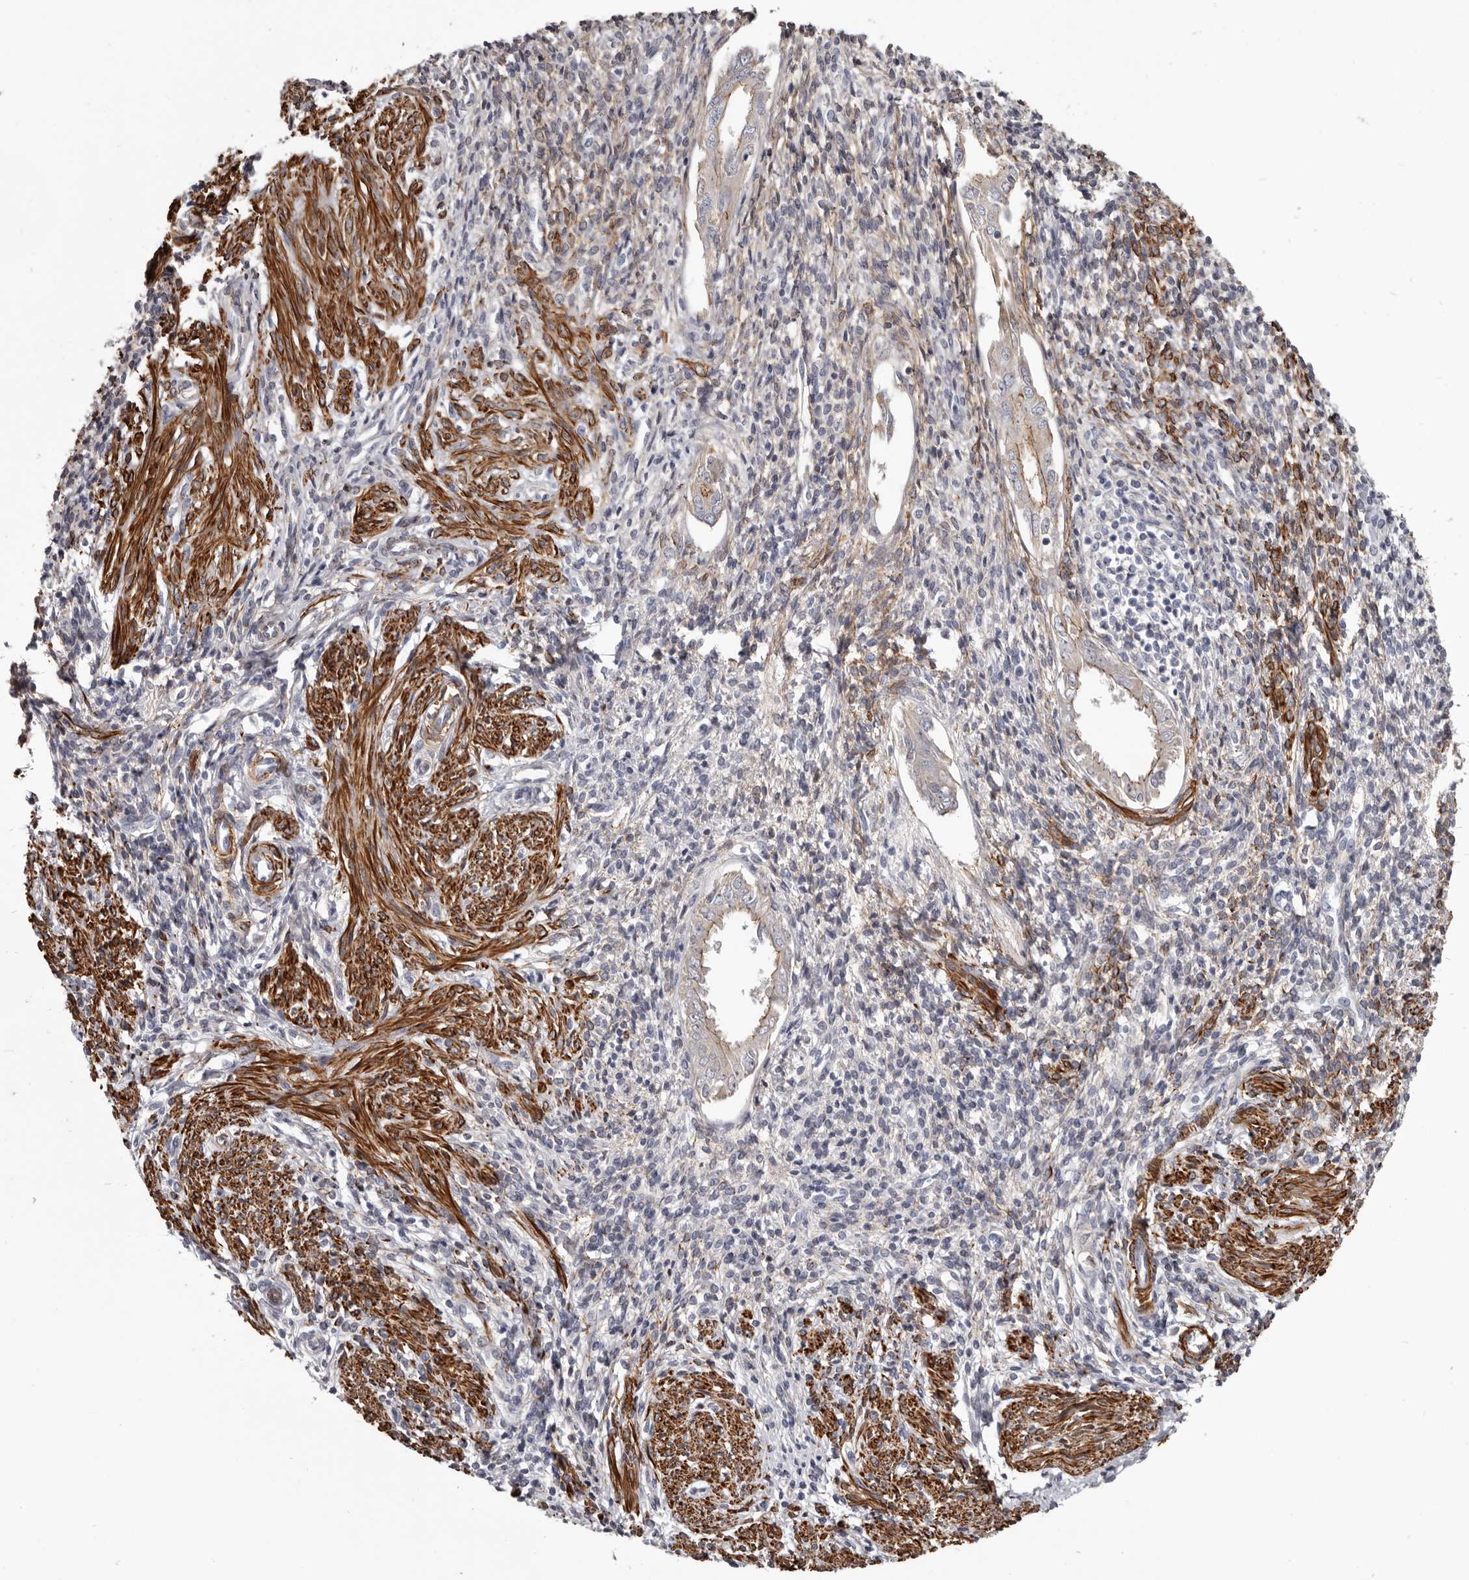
{"staining": {"intensity": "moderate", "quantity": "25%-75%", "location": "cytoplasmic/membranous"}, "tissue": "endometrium", "cell_type": "Cells in endometrial stroma", "image_type": "normal", "snomed": [{"axis": "morphology", "description": "Normal tissue, NOS"}, {"axis": "topography", "description": "Endometrium"}], "caption": "High-magnification brightfield microscopy of unremarkable endometrium stained with DAB (3,3'-diaminobenzidine) (brown) and counterstained with hematoxylin (blue). cells in endometrial stroma exhibit moderate cytoplasmic/membranous expression is identified in about25%-75% of cells. (DAB (3,3'-diaminobenzidine) IHC, brown staining for protein, blue staining for nuclei).", "gene": "CGN", "patient": {"sex": "female", "age": 66}}